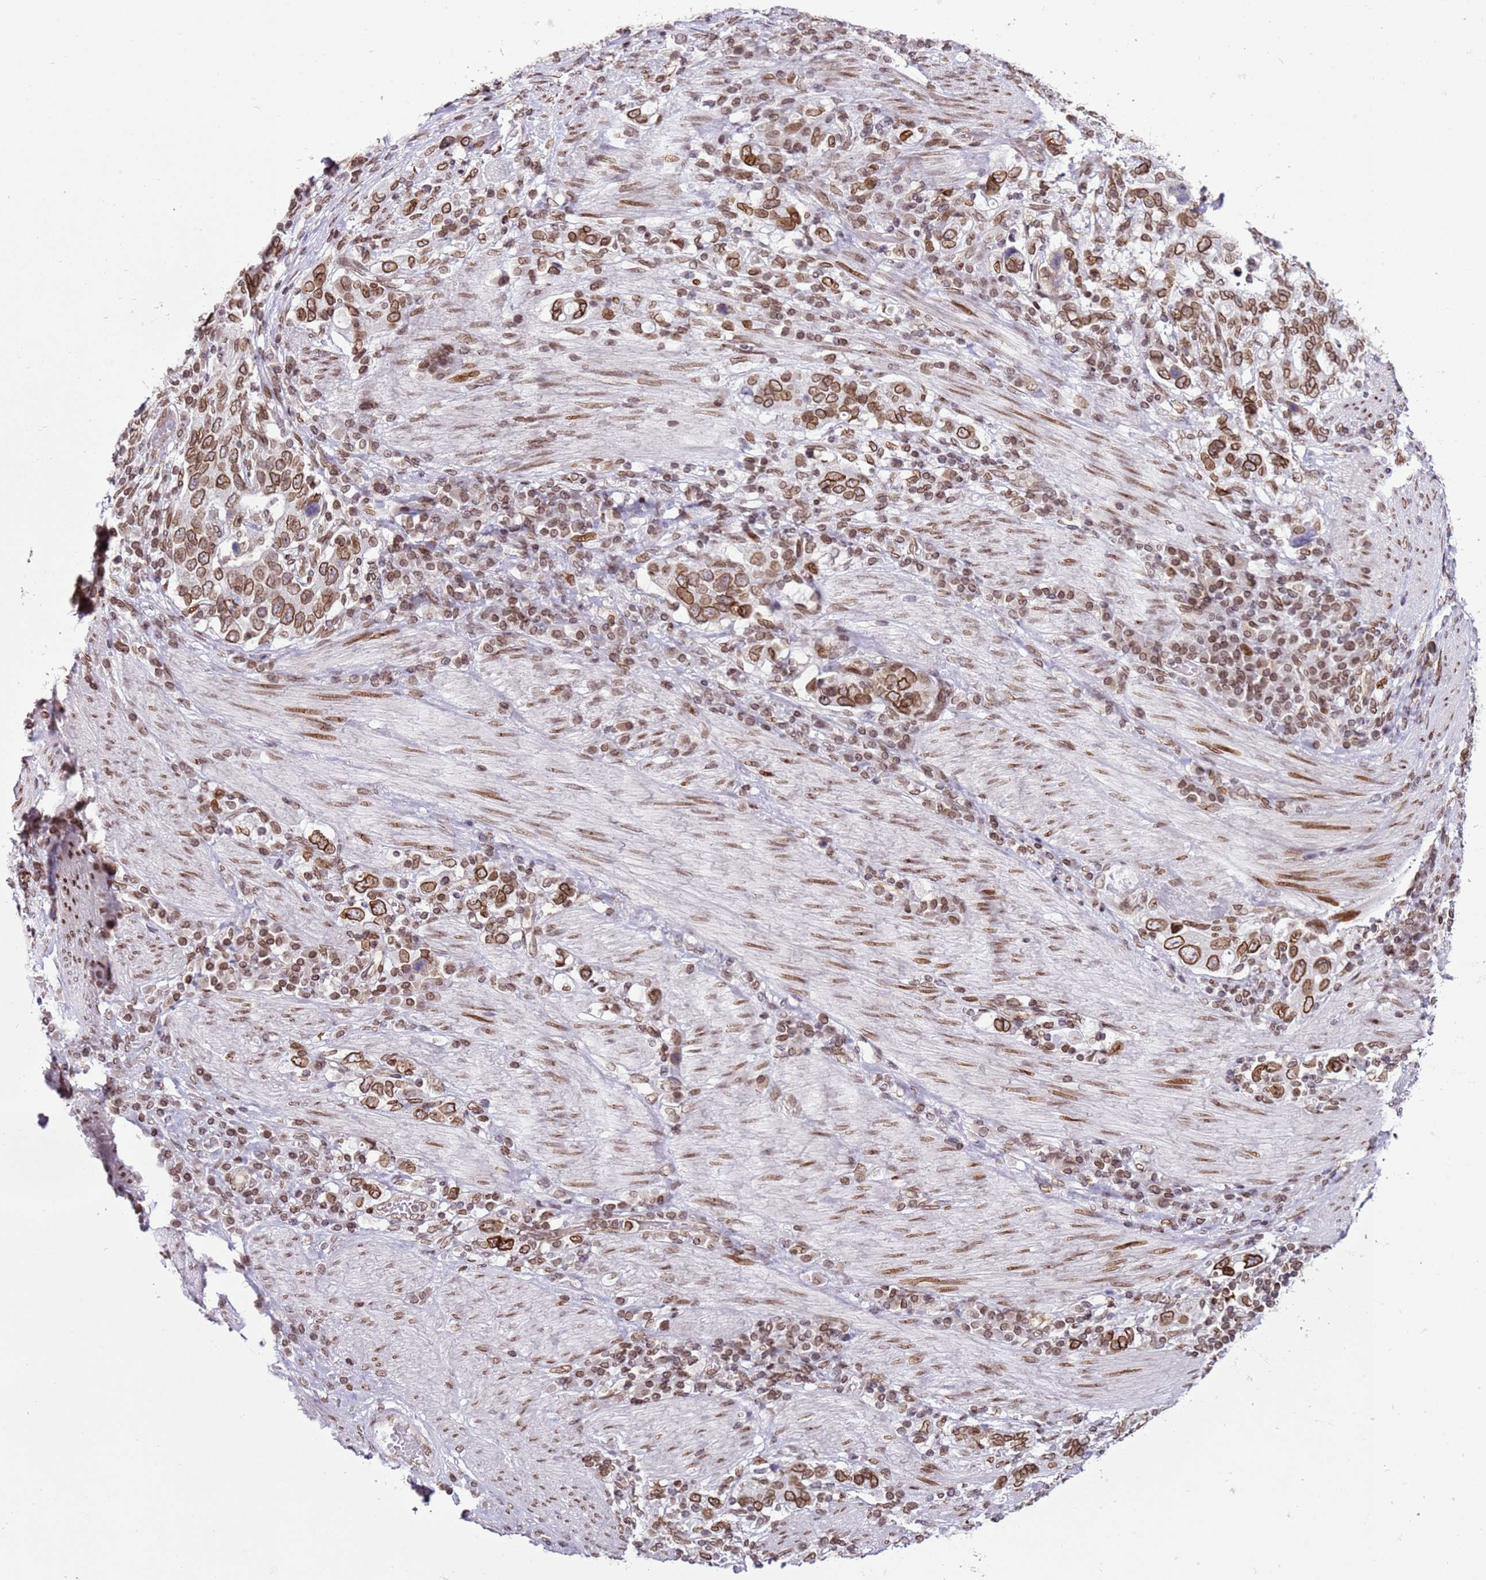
{"staining": {"intensity": "moderate", "quantity": ">75%", "location": "cytoplasmic/membranous,nuclear"}, "tissue": "stomach cancer", "cell_type": "Tumor cells", "image_type": "cancer", "snomed": [{"axis": "morphology", "description": "Adenocarcinoma, NOS"}, {"axis": "topography", "description": "Stomach, upper"}, {"axis": "topography", "description": "Stomach"}], "caption": "Protein expression analysis of stomach adenocarcinoma demonstrates moderate cytoplasmic/membranous and nuclear expression in approximately >75% of tumor cells.", "gene": "POU6F1", "patient": {"sex": "male", "age": 62}}